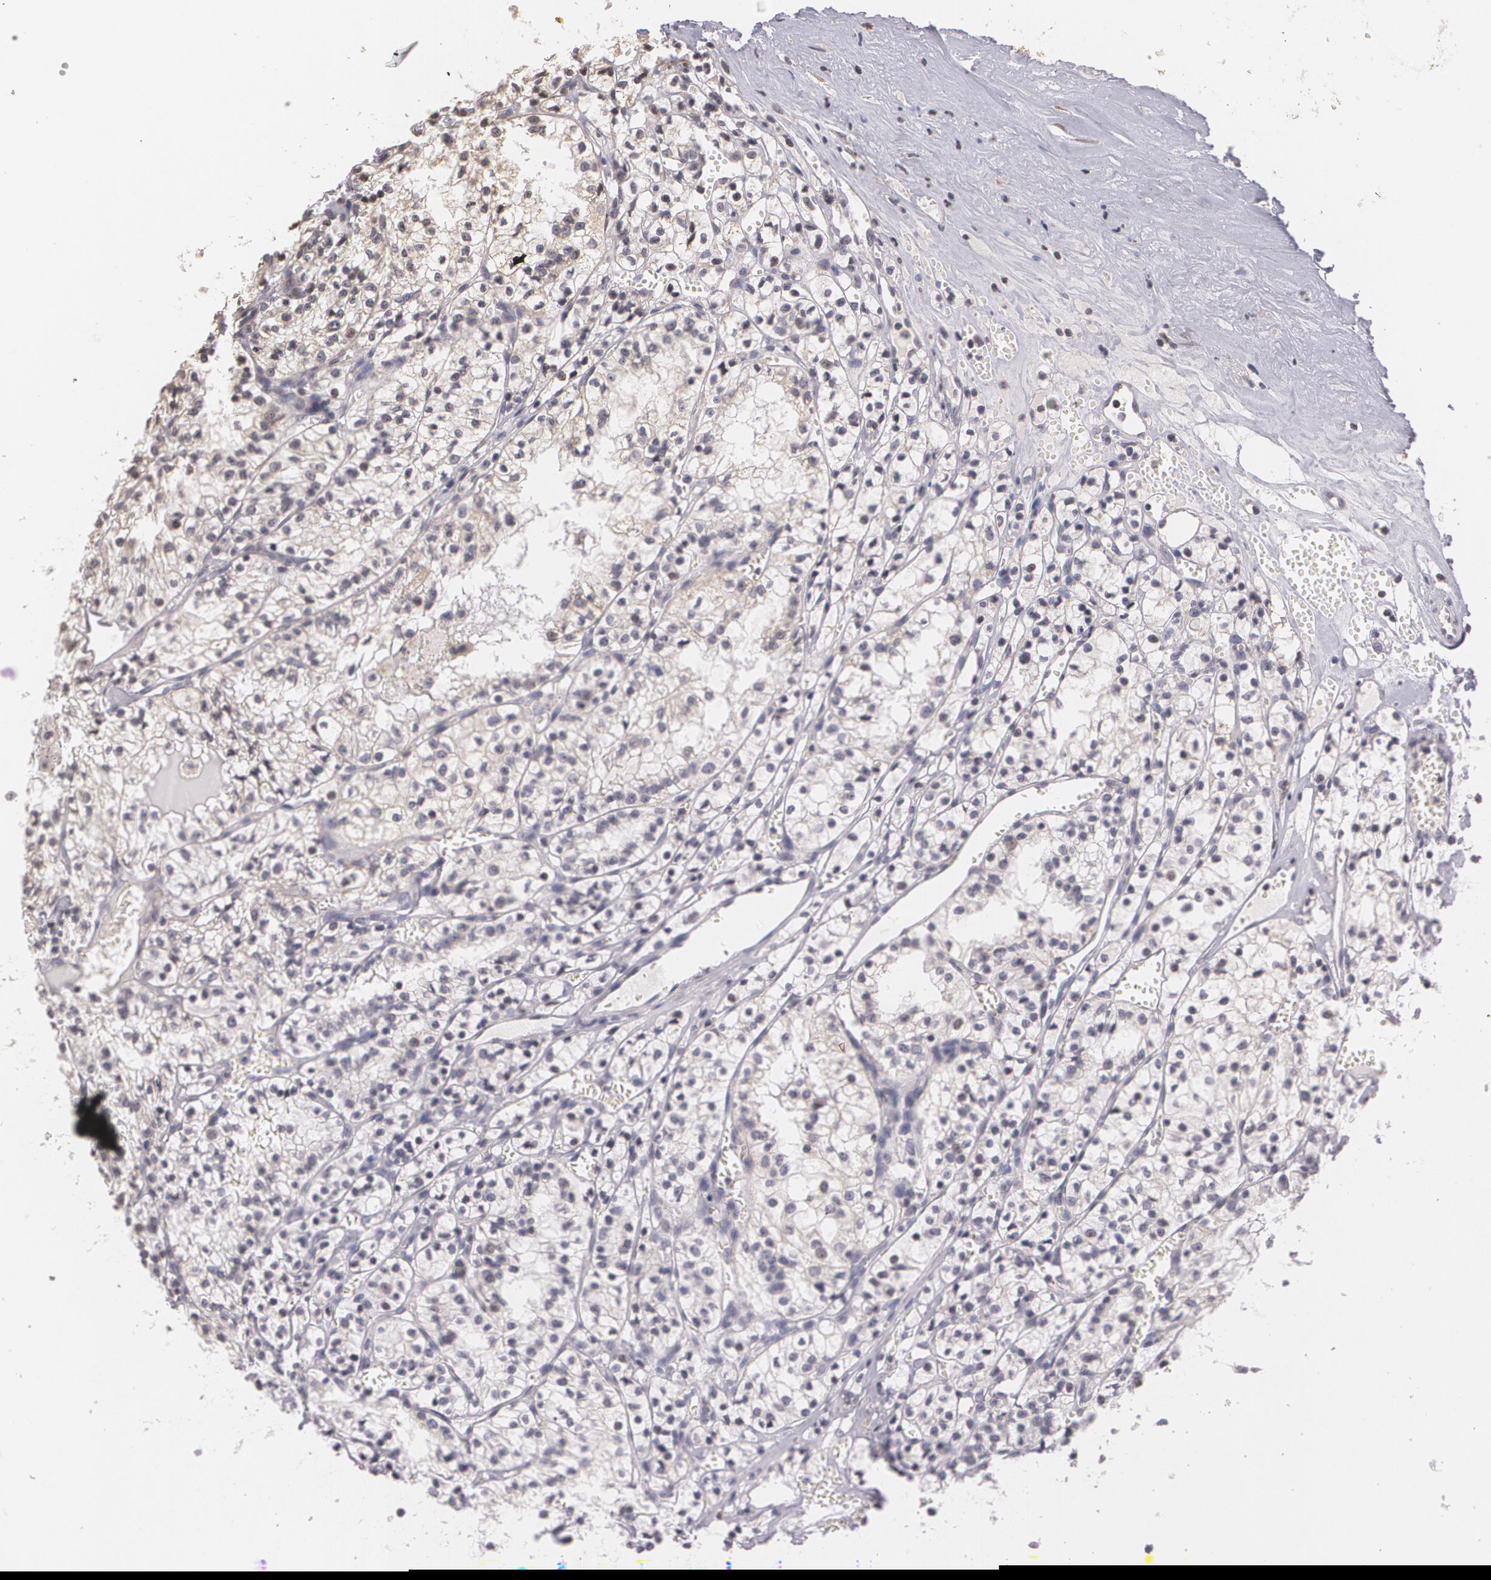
{"staining": {"intensity": "negative", "quantity": "none", "location": "none"}, "tissue": "renal cancer", "cell_type": "Tumor cells", "image_type": "cancer", "snomed": [{"axis": "morphology", "description": "Adenocarcinoma, NOS"}, {"axis": "topography", "description": "Kidney"}], "caption": "There is no significant positivity in tumor cells of adenocarcinoma (renal). Nuclei are stained in blue.", "gene": "THRB", "patient": {"sex": "male", "age": 61}}